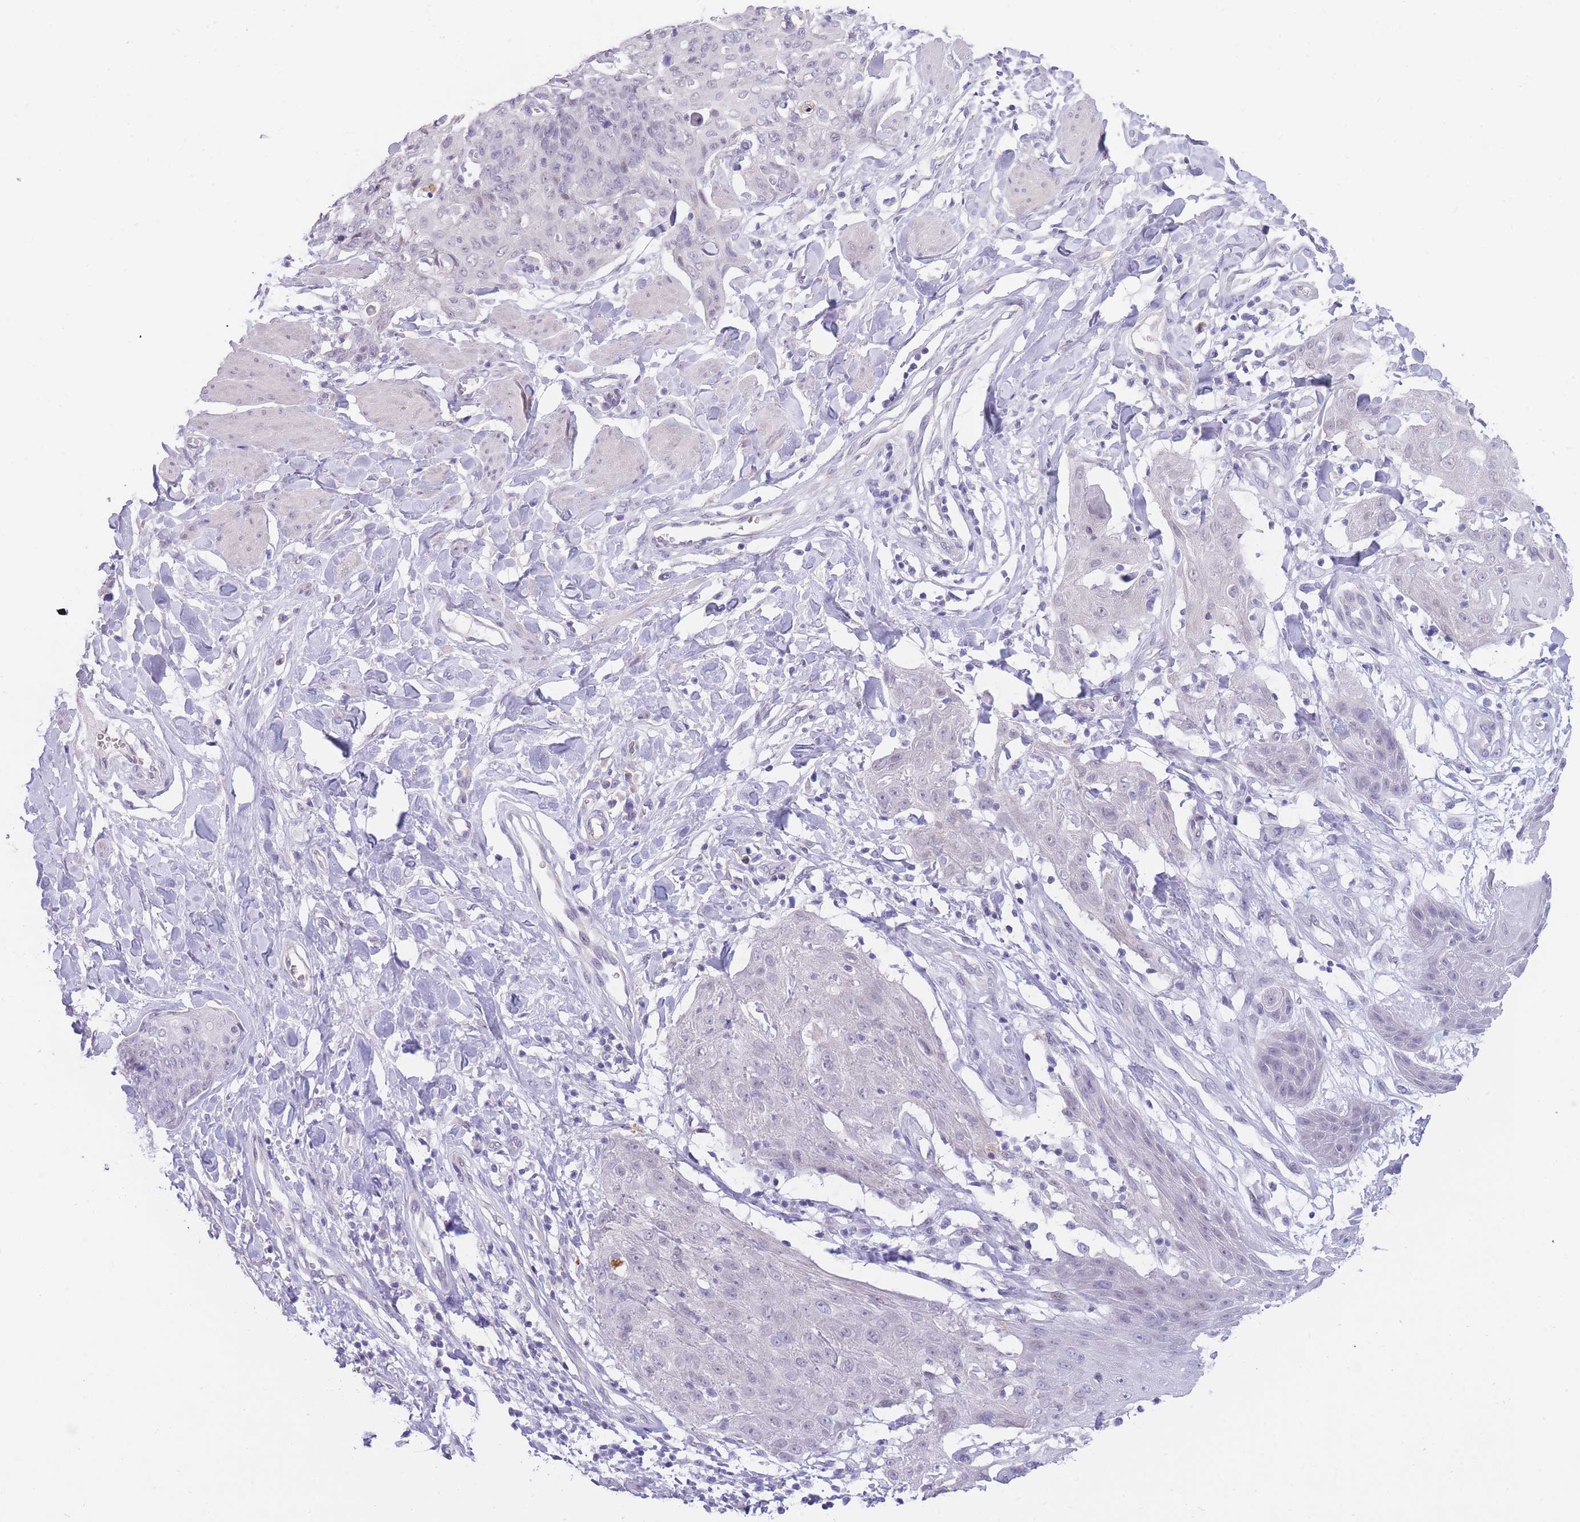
{"staining": {"intensity": "negative", "quantity": "none", "location": "none"}, "tissue": "skin cancer", "cell_type": "Tumor cells", "image_type": "cancer", "snomed": [{"axis": "morphology", "description": "Squamous cell carcinoma, NOS"}, {"axis": "topography", "description": "Skin"}, {"axis": "topography", "description": "Vulva"}], "caption": "Immunohistochemistry histopathology image of neoplastic tissue: human skin cancer (squamous cell carcinoma) stained with DAB demonstrates no significant protein staining in tumor cells.", "gene": "PRR23B", "patient": {"sex": "female", "age": 85}}